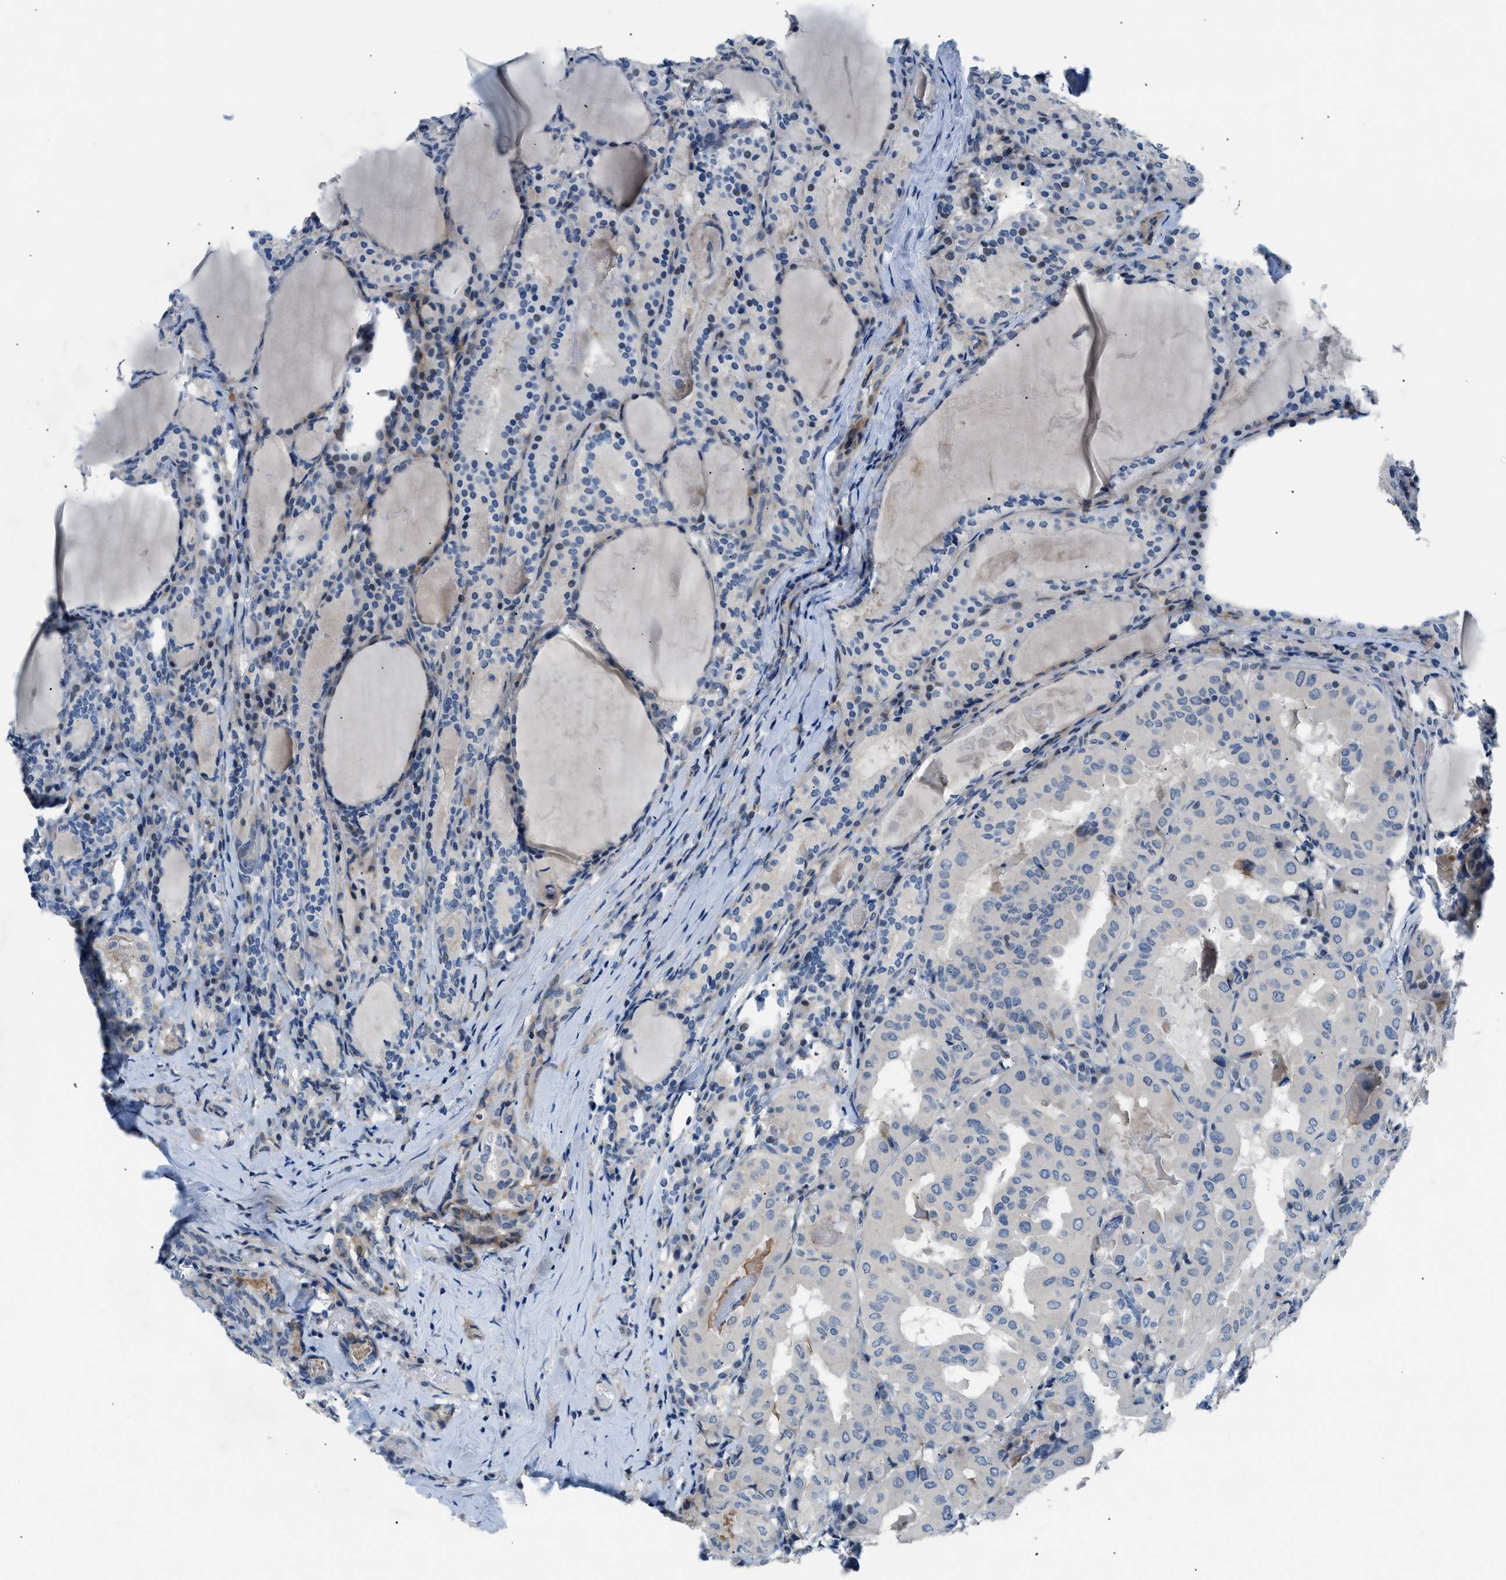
{"staining": {"intensity": "negative", "quantity": "none", "location": "none"}, "tissue": "thyroid cancer", "cell_type": "Tumor cells", "image_type": "cancer", "snomed": [{"axis": "morphology", "description": "Papillary adenocarcinoma, NOS"}, {"axis": "topography", "description": "Thyroid gland"}], "caption": "Tumor cells are negative for brown protein staining in thyroid cancer (papillary adenocarcinoma).", "gene": "FDCSP", "patient": {"sex": "female", "age": 42}}